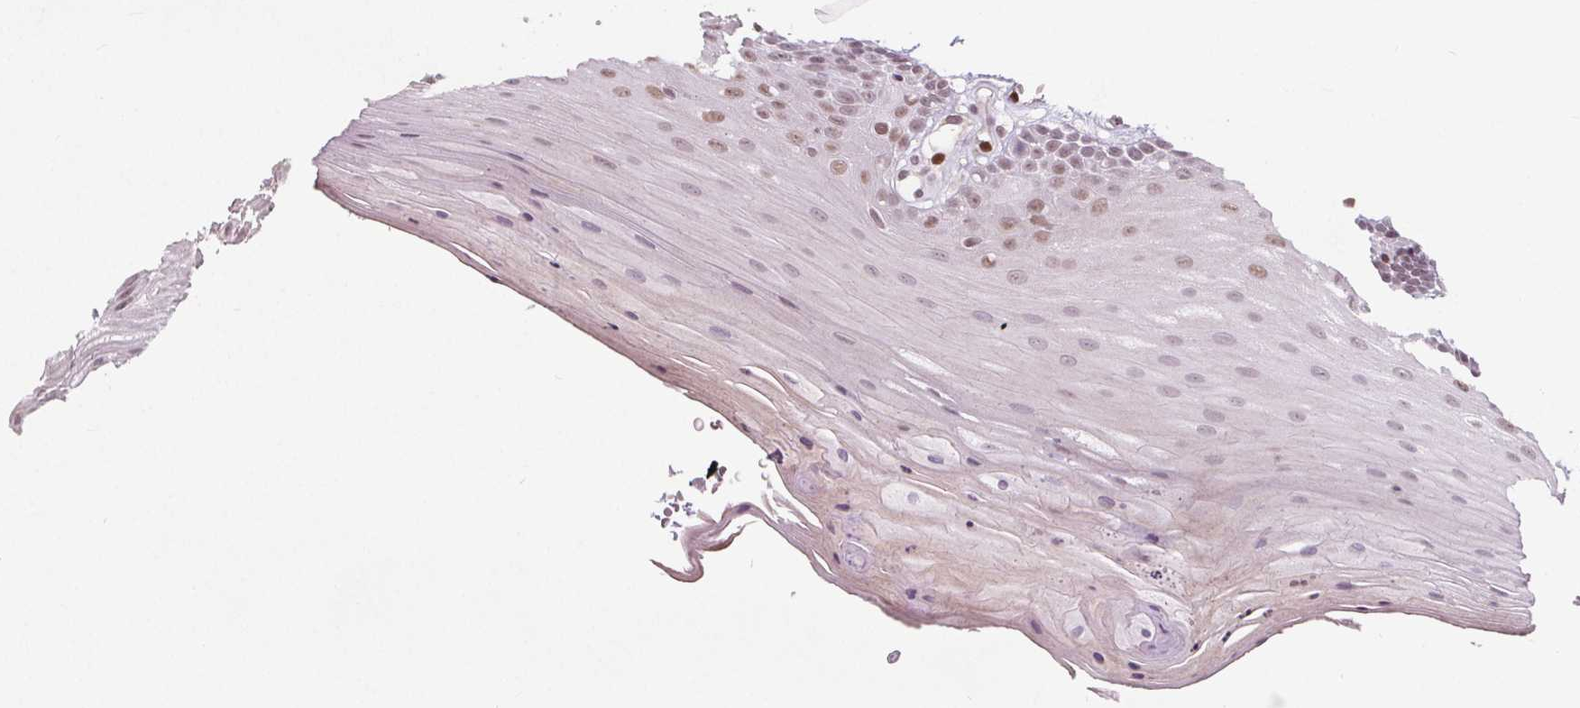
{"staining": {"intensity": "moderate", "quantity": "25%-75%", "location": "nuclear"}, "tissue": "oral mucosa", "cell_type": "Squamous epithelial cells", "image_type": "normal", "snomed": [{"axis": "morphology", "description": "Normal tissue, NOS"}, {"axis": "morphology", "description": "Squamous cell carcinoma, NOS"}, {"axis": "topography", "description": "Oral tissue"}, {"axis": "topography", "description": "Tounge, NOS"}, {"axis": "topography", "description": "Head-Neck"}], "caption": "Immunohistochemical staining of benign human oral mucosa exhibits moderate nuclear protein expression in about 25%-75% of squamous epithelial cells.", "gene": "TAF6L", "patient": {"sex": "male", "age": 62}}